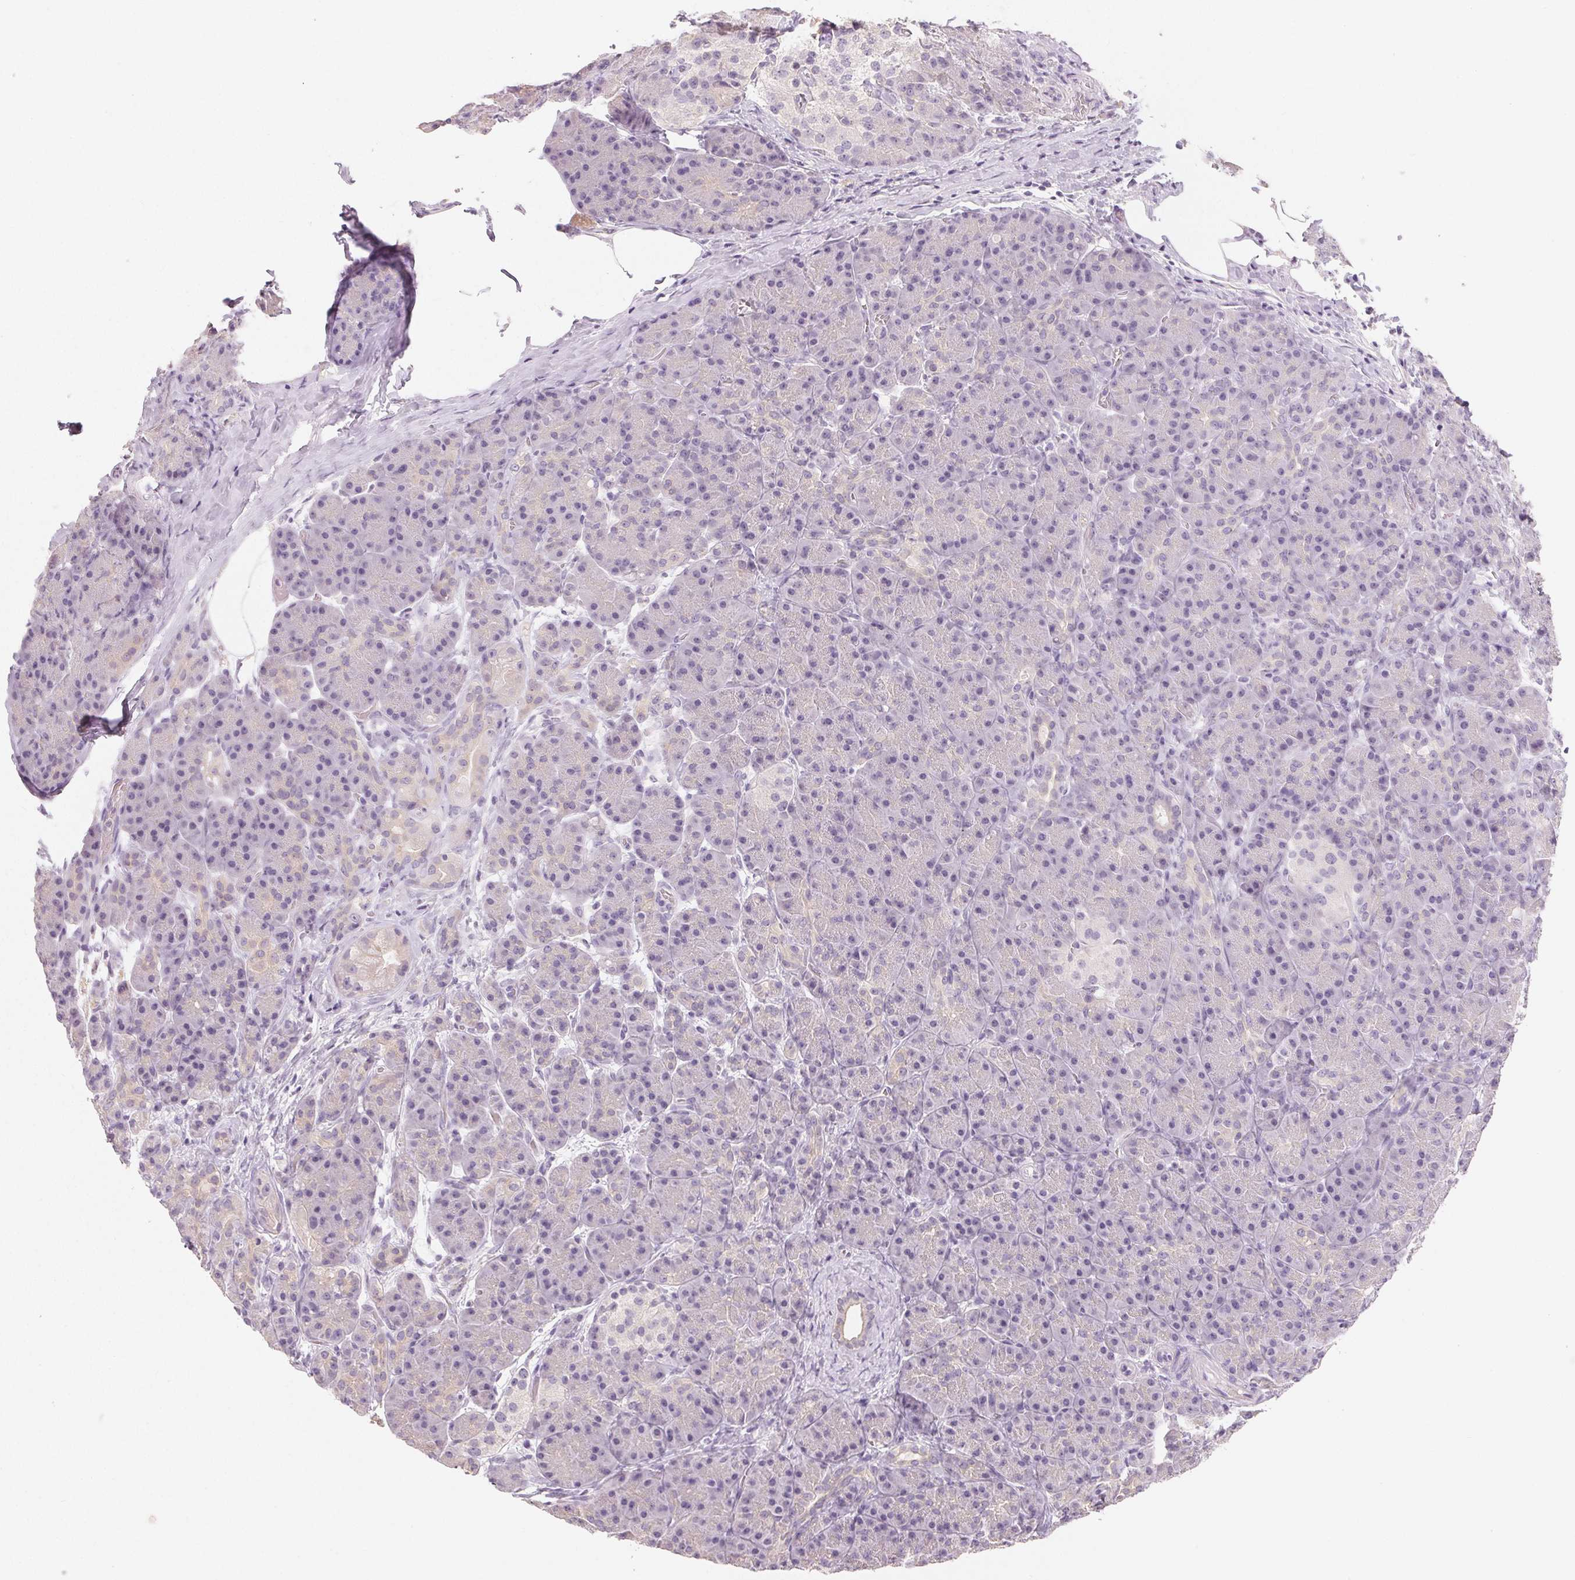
{"staining": {"intensity": "negative", "quantity": "none", "location": "none"}, "tissue": "pancreas", "cell_type": "Exocrine glandular cells", "image_type": "normal", "snomed": [{"axis": "morphology", "description": "Normal tissue, NOS"}, {"axis": "topography", "description": "Pancreas"}], "caption": "Immunohistochemistry (IHC) image of benign pancreas: human pancreas stained with DAB exhibits no significant protein staining in exocrine glandular cells. (Stains: DAB (3,3'-diaminobenzidine) immunohistochemistry with hematoxylin counter stain, Microscopy: brightfield microscopy at high magnification).", "gene": "SFTPD", "patient": {"sex": "male", "age": 57}}